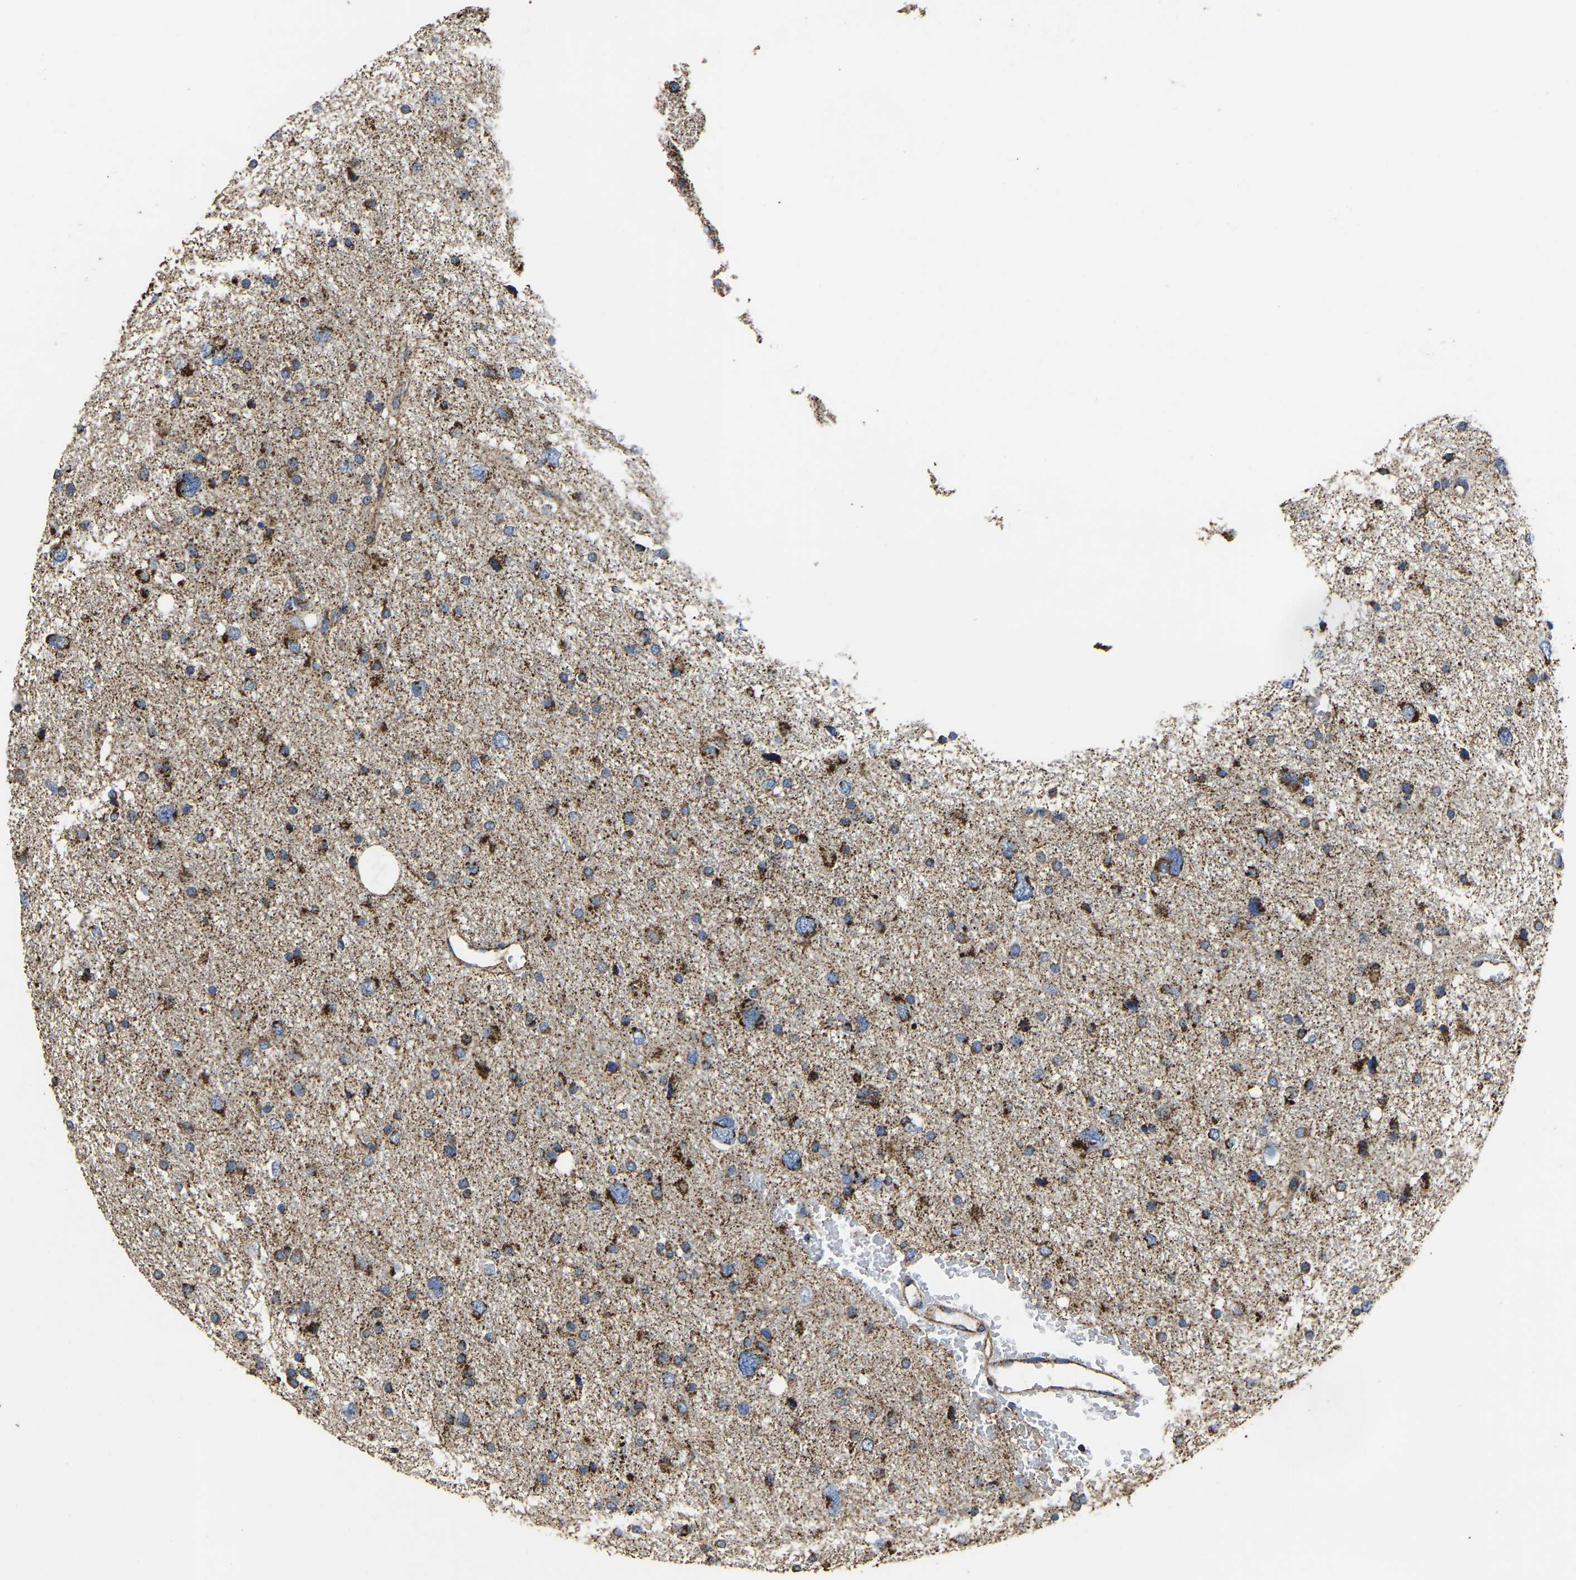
{"staining": {"intensity": "strong", "quantity": "25%-75%", "location": "cytoplasmic/membranous"}, "tissue": "glioma", "cell_type": "Tumor cells", "image_type": "cancer", "snomed": [{"axis": "morphology", "description": "Glioma, malignant, Low grade"}, {"axis": "topography", "description": "Brain"}], "caption": "This is a photomicrograph of IHC staining of malignant low-grade glioma, which shows strong positivity in the cytoplasmic/membranous of tumor cells.", "gene": "ETFA", "patient": {"sex": "female", "age": 37}}